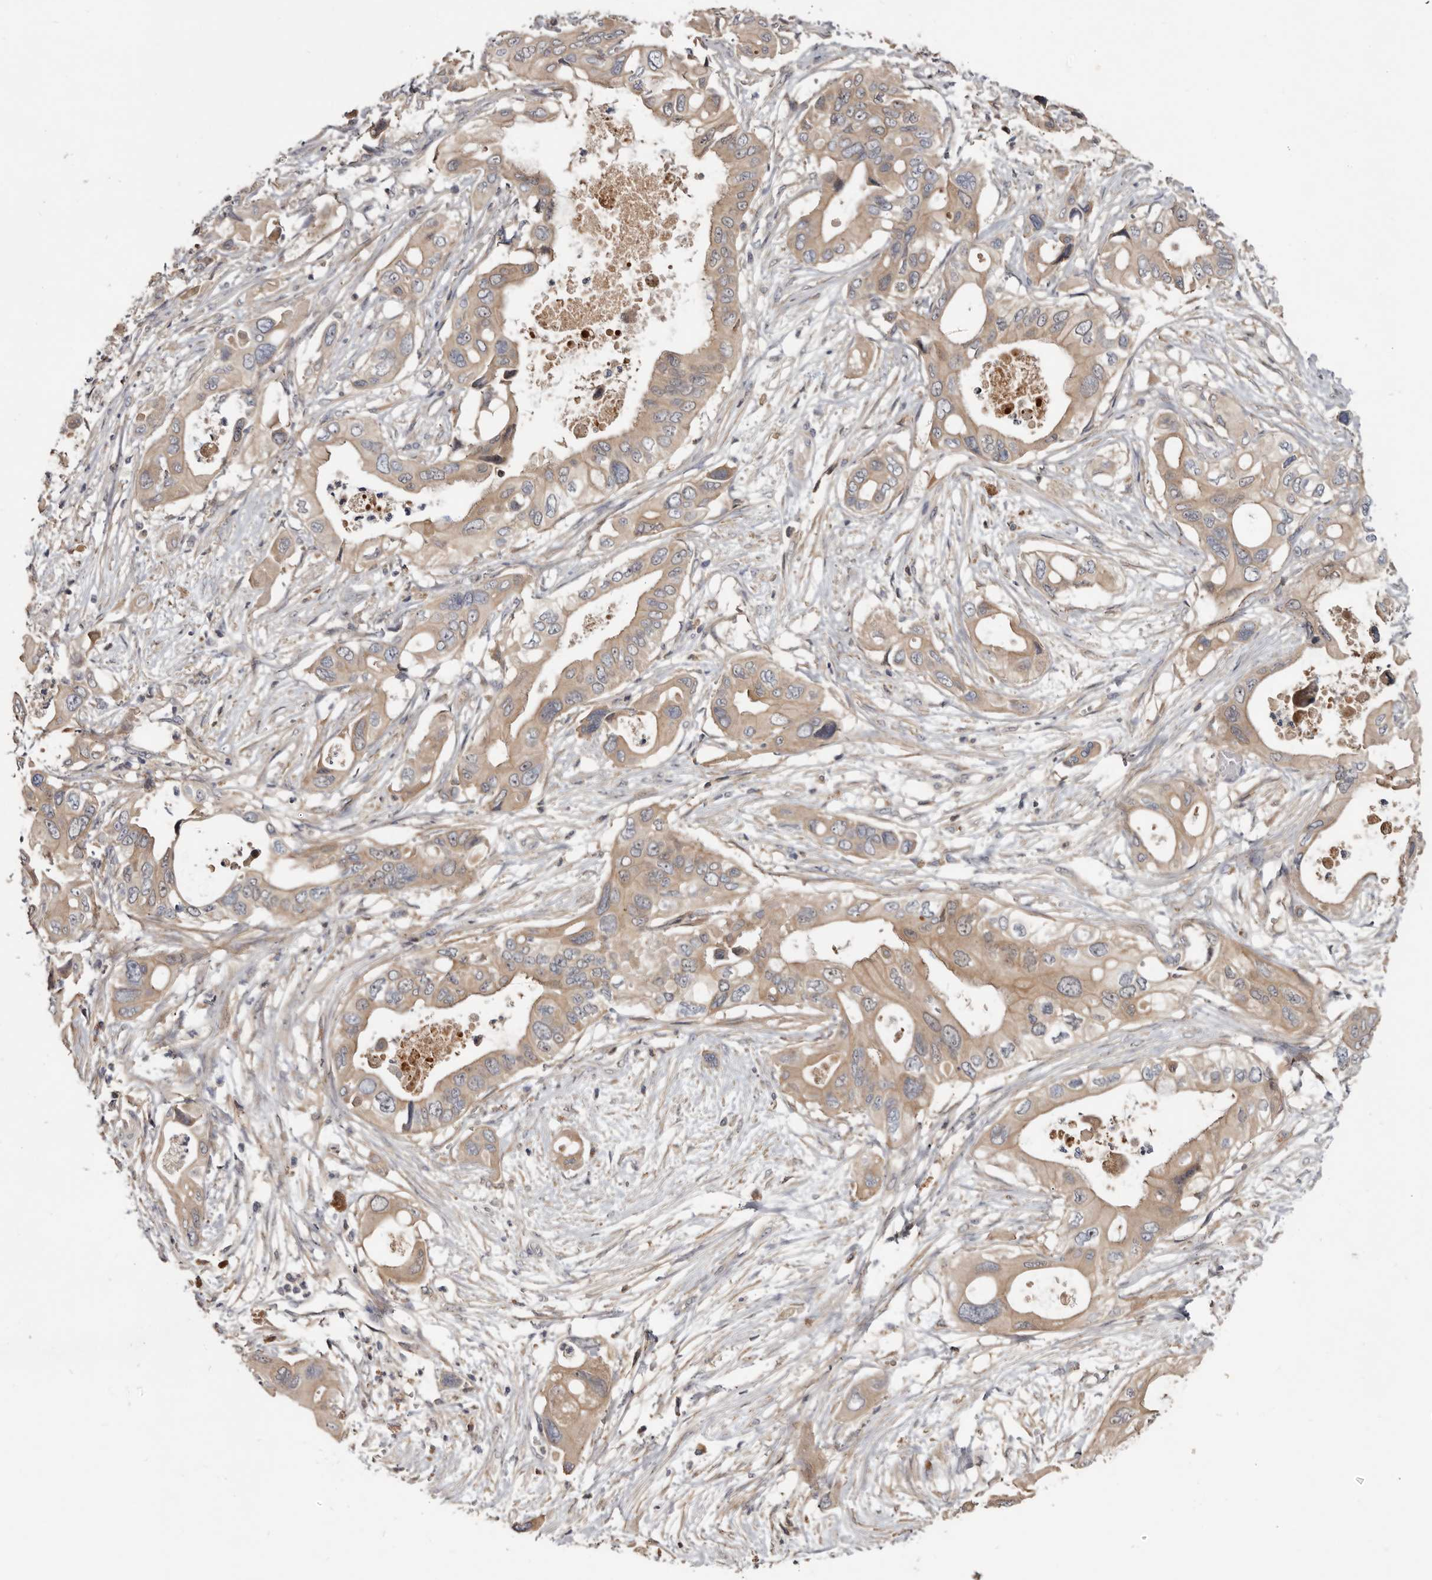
{"staining": {"intensity": "weak", "quantity": ">75%", "location": "cytoplasmic/membranous"}, "tissue": "pancreatic cancer", "cell_type": "Tumor cells", "image_type": "cancer", "snomed": [{"axis": "morphology", "description": "Adenocarcinoma, NOS"}, {"axis": "topography", "description": "Pancreas"}], "caption": "Brown immunohistochemical staining in human adenocarcinoma (pancreatic) demonstrates weak cytoplasmic/membranous positivity in approximately >75% of tumor cells. (DAB IHC, brown staining for protein, blue staining for nuclei).", "gene": "TTC39A", "patient": {"sex": "male", "age": 66}}